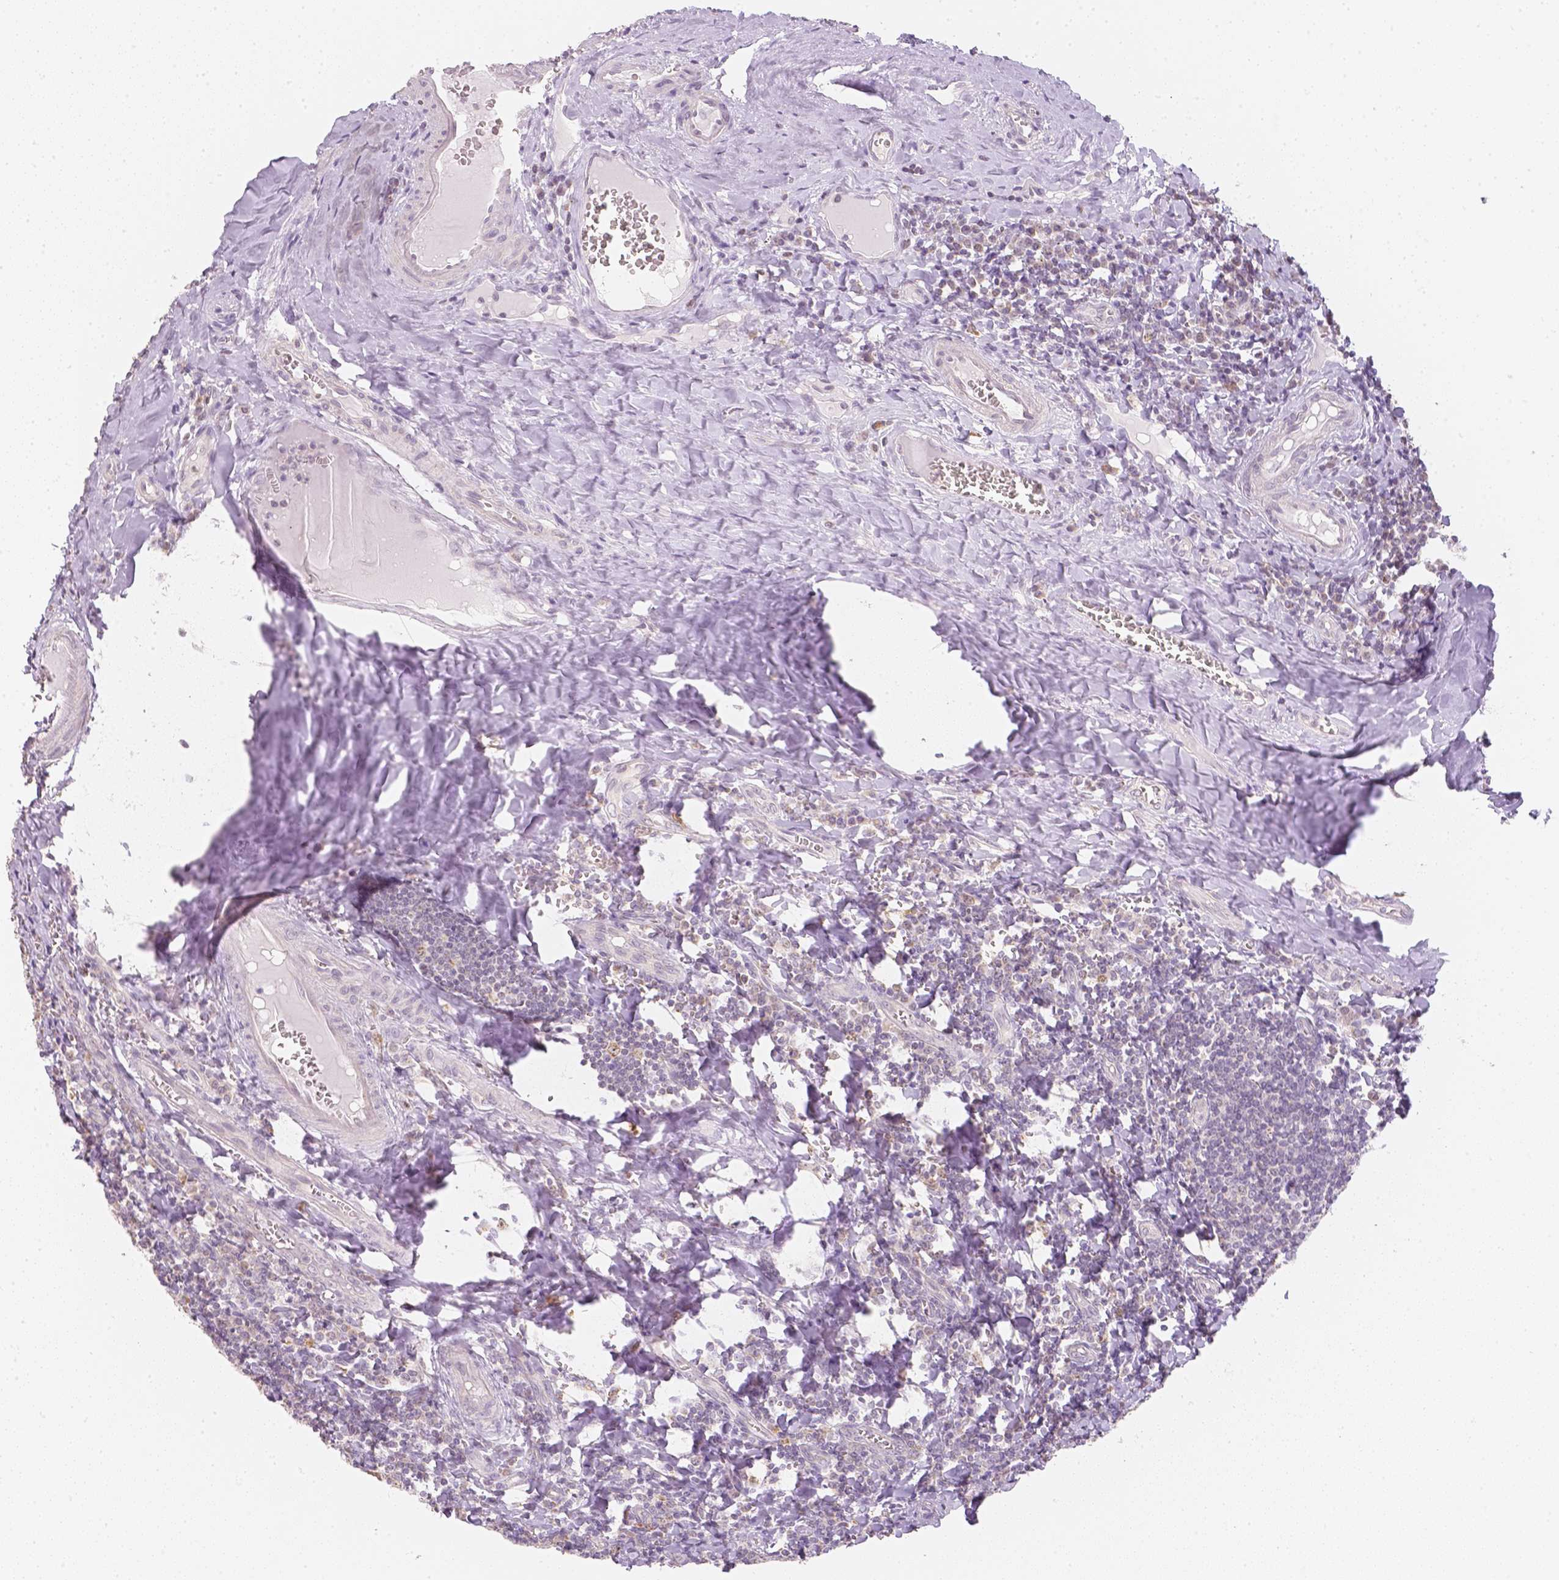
{"staining": {"intensity": "moderate", "quantity": "25%-75%", "location": "cytoplasmic/membranous"}, "tissue": "tonsil", "cell_type": "Germinal center cells", "image_type": "normal", "snomed": [{"axis": "morphology", "description": "Normal tissue, NOS"}, {"axis": "morphology", "description": "Inflammation, NOS"}, {"axis": "topography", "description": "Tonsil"}], "caption": "The photomicrograph reveals a brown stain indicating the presence of a protein in the cytoplasmic/membranous of germinal center cells in tonsil.", "gene": "NVL", "patient": {"sex": "female", "age": 31}}